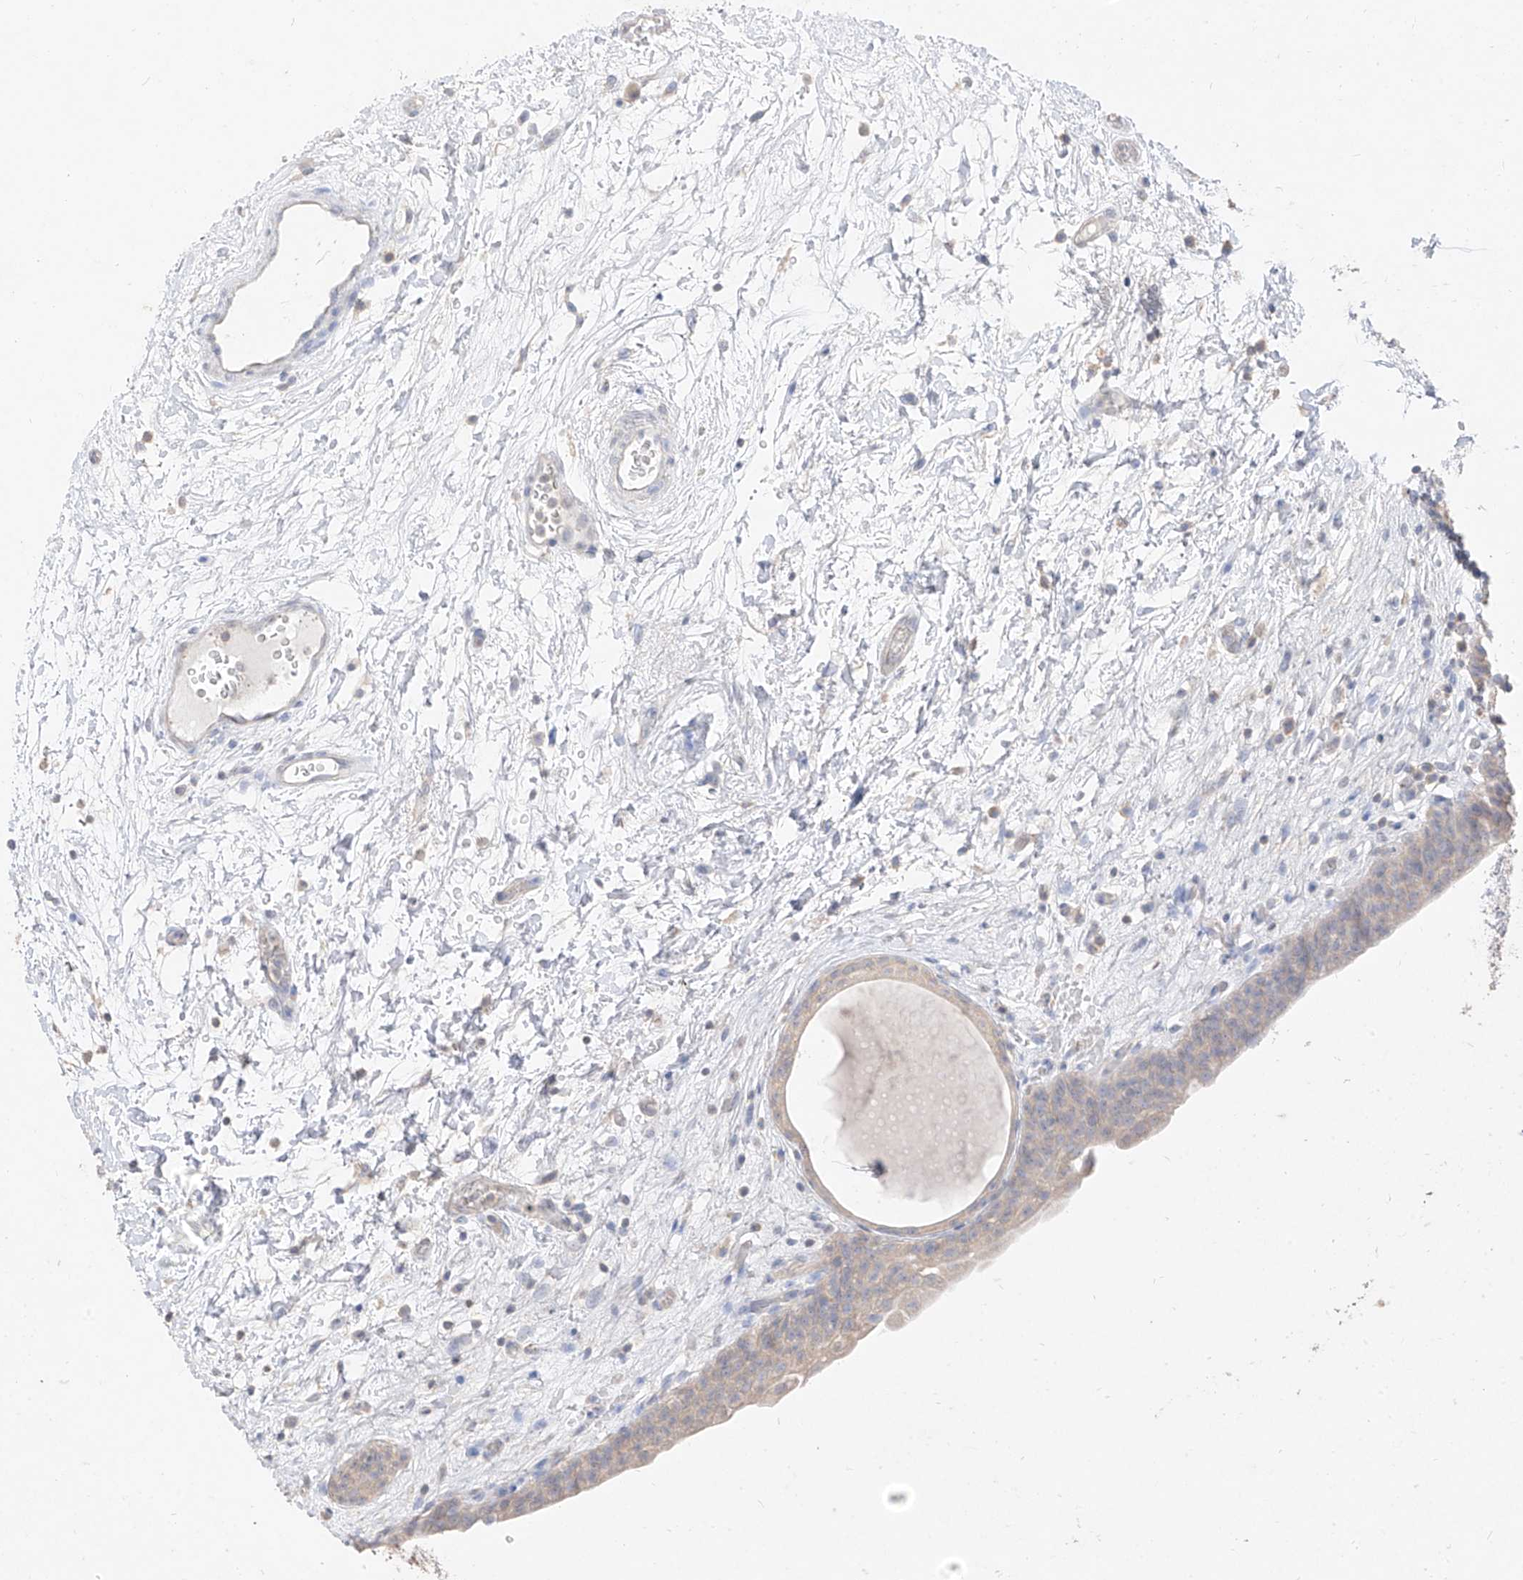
{"staining": {"intensity": "weak", "quantity": "<25%", "location": "cytoplasmic/membranous"}, "tissue": "urinary bladder", "cell_type": "Urothelial cells", "image_type": "normal", "snomed": [{"axis": "morphology", "description": "Normal tissue, NOS"}, {"axis": "topography", "description": "Urinary bladder"}], "caption": "Urothelial cells are negative for brown protein staining in unremarkable urinary bladder. (DAB (3,3'-diaminobenzidine) immunohistochemistry (IHC) visualized using brightfield microscopy, high magnification).", "gene": "ZZEF1", "patient": {"sex": "male", "age": 83}}